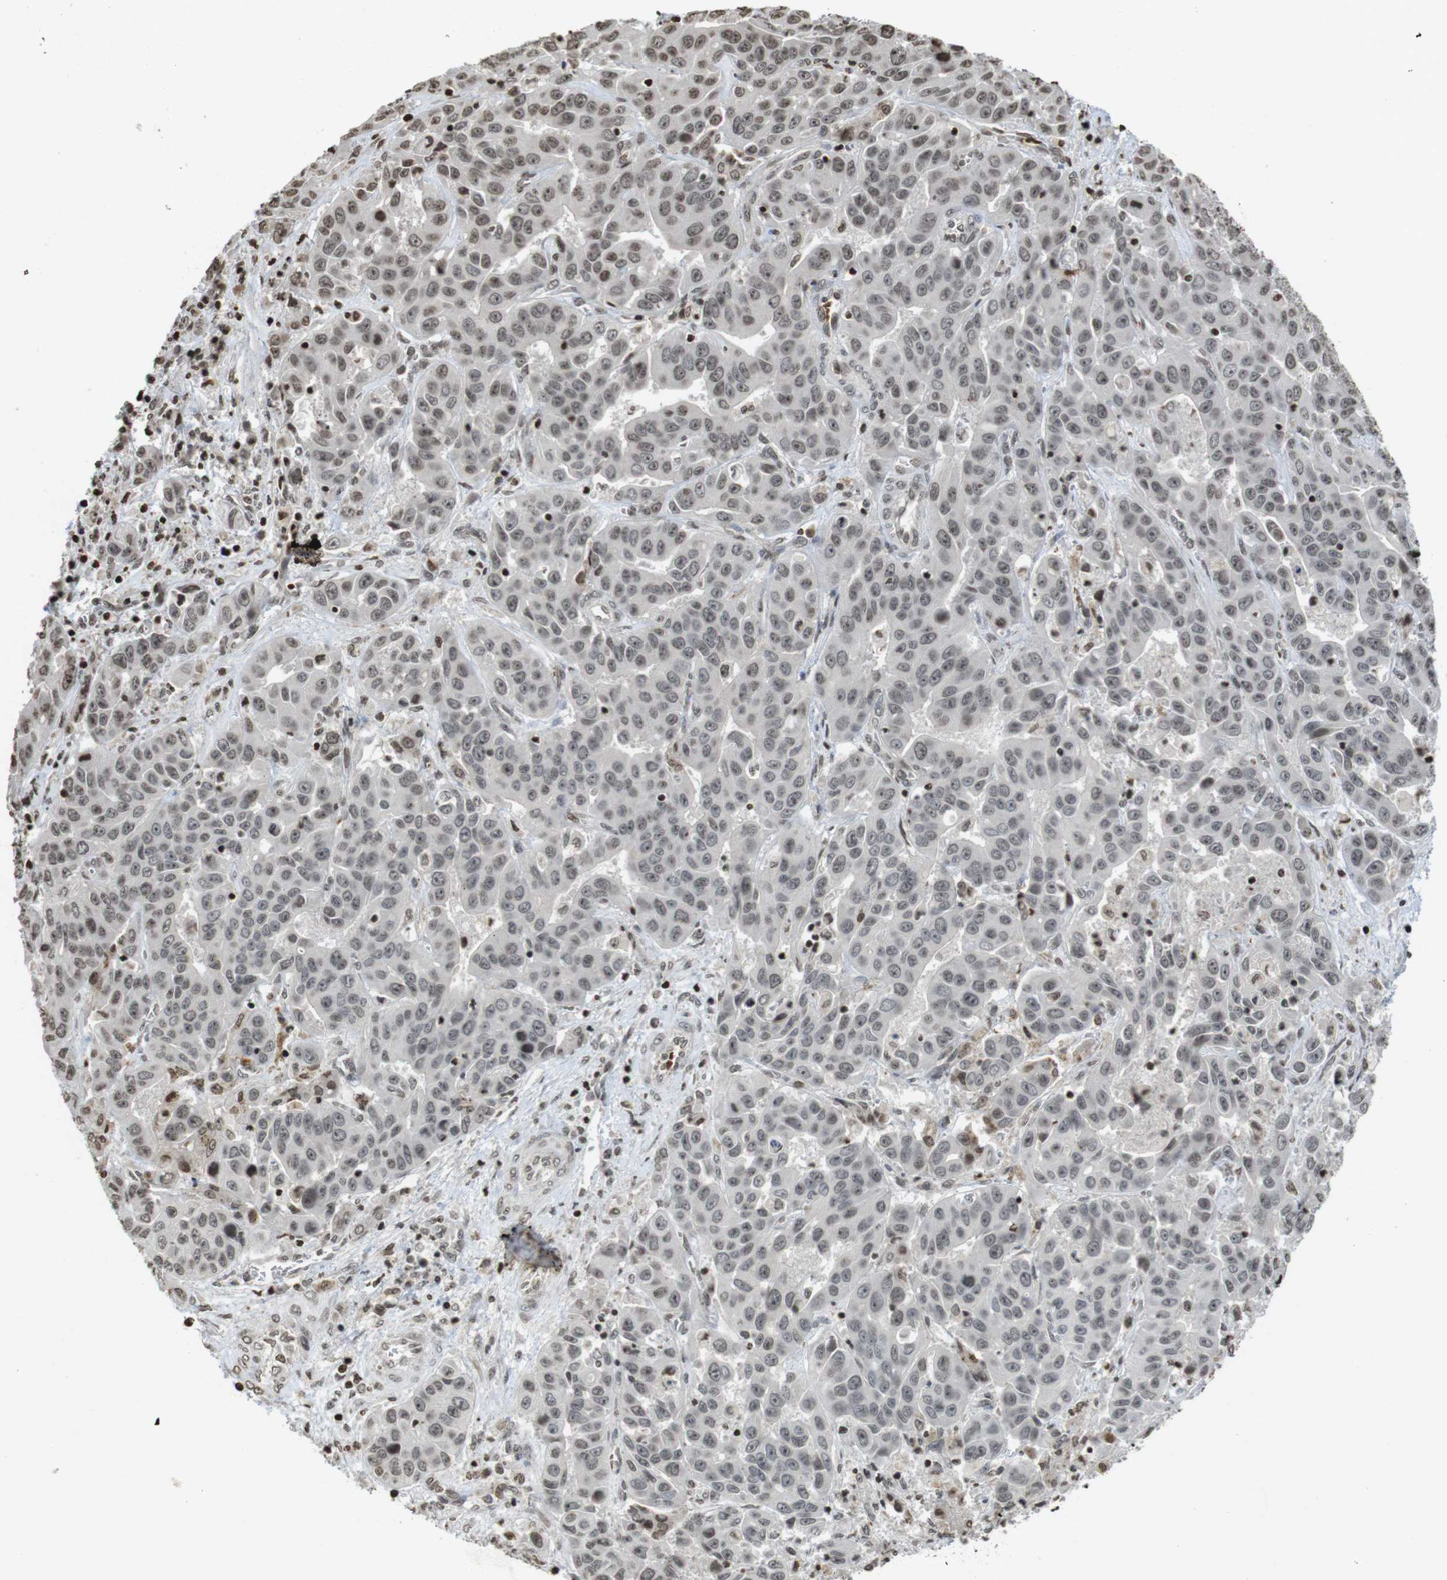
{"staining": {"intensity": "moderate", "quantity": "<25%", "location": "nuclear"}, "tissue": "liver cancer", "cell_type": "Tumor cells", "image_type": "cancer", "snomed": [{"axis": "morphology", "description": "Cholangiocarcinoma"}, {"axis": "topography", "description": "Liver"}], "caption": "Immunohistochemistry (IHC) photomicrograph of liver cholangiocarcinoma stained for a protein (brown), which exhibits low levels of moderate nuclear staining in about <25% of tumor cells.", "gene": "FOXA3", "patient": {"sex": "female", "age": 52}}